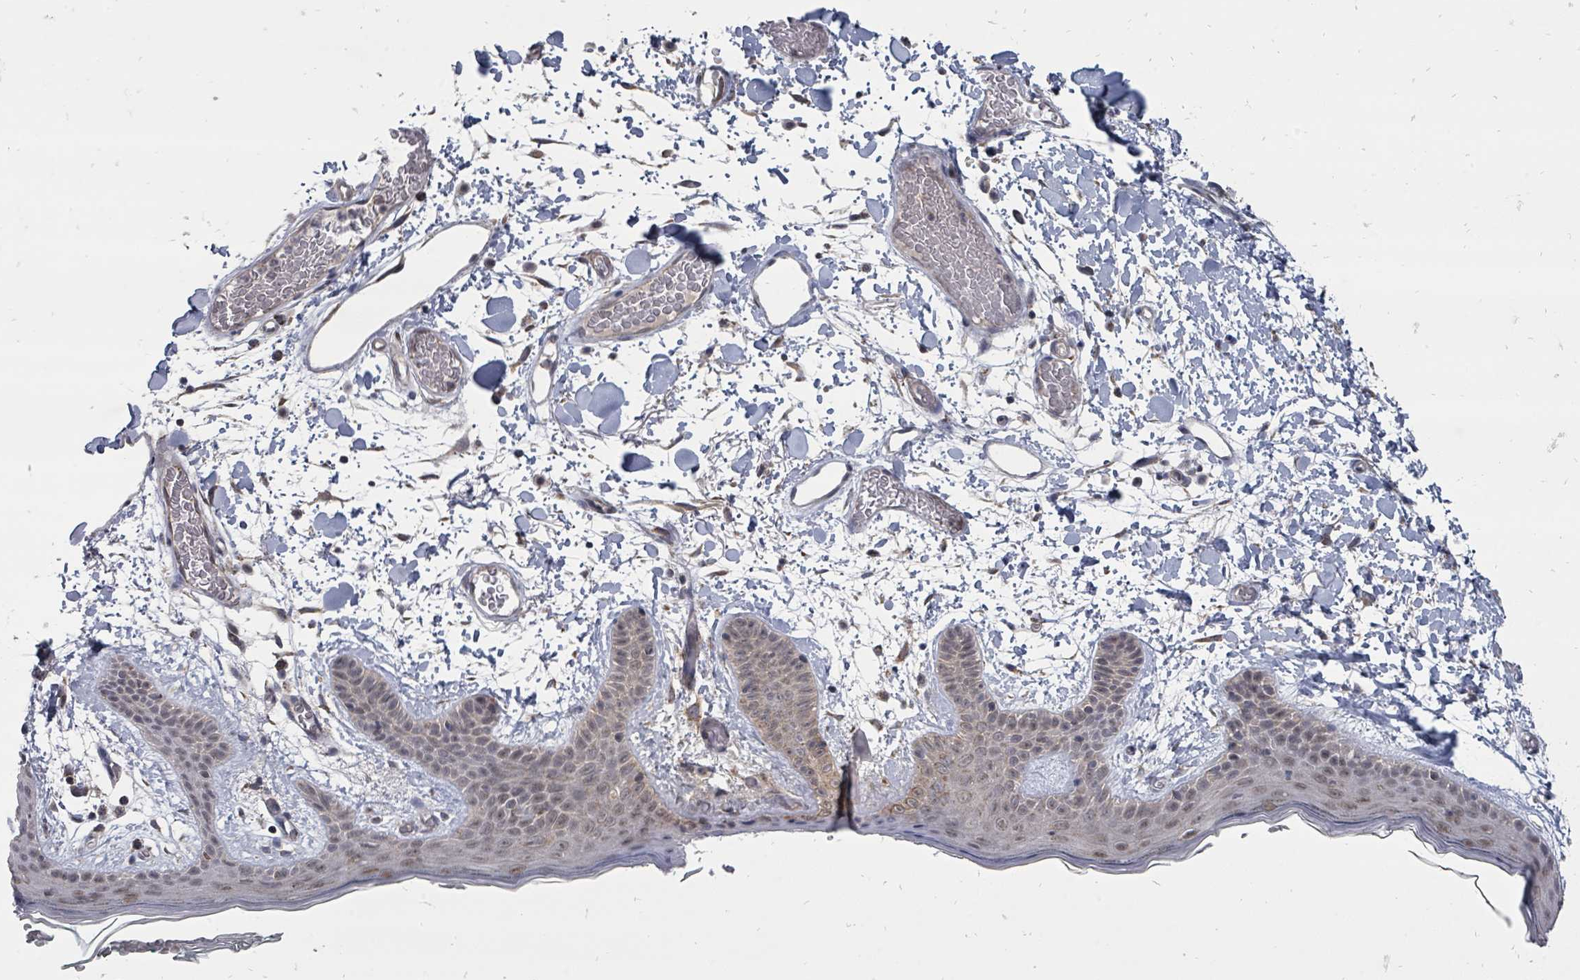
{"staining": {"intensity": "weak", "quantity": "<25%", "location": "cytoplasmic/membranous"}, "tissue": "skin", "cell_type": "Fibroblasts", "image_type": "normal", "snomed": [{"axis": "morphology", "description": "Normal tissue, NOS"}, {"axis": "topography", "description": "Skin"}], "caption": "This is a image of immunohistochemistry (IHC) staining of benign skin, which shows no staining in fibroblasts.", "gene": "MAGOHB", "patient": {"sex": "male", "age": 79}}